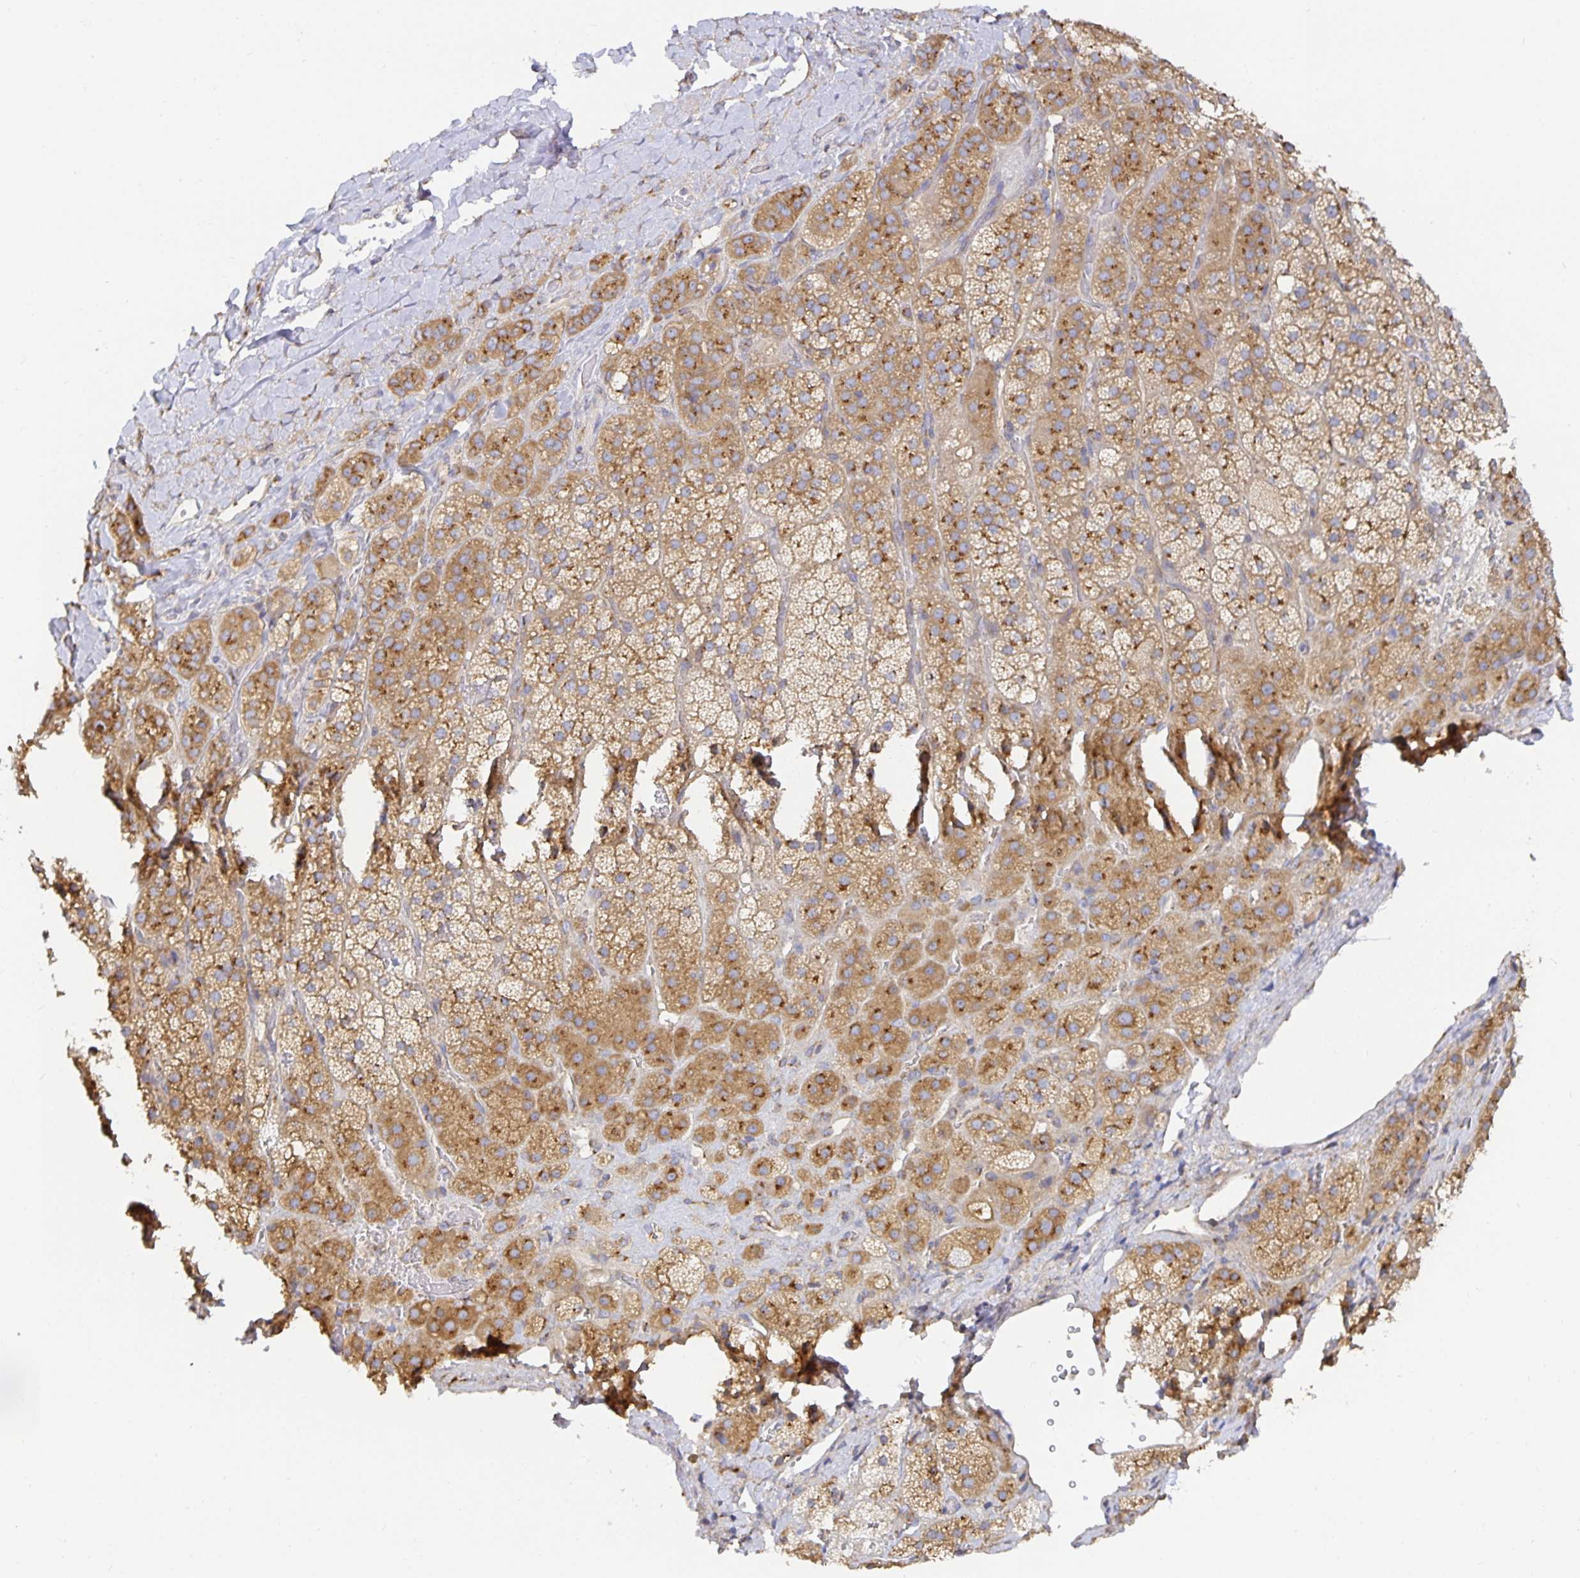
{"staining": {"intensity": "moderate", "quantity": ">75%", "location": "cytoplasmic/membranous"}, "tissue": "adrenal gland", "cell_type": "Glandular cells", "image_type": "normal", "snomed": [{"axis": "morphology", "description": "Normal tissue, NOS"}, {"axis": "topography", "description": "Adrenal gland"}], "caption": "Immunohistochemistry (IHC) (DAB) staining of unremarkable adrenal gland reveals moderate cytoplasmic/membranous protein expression in approximately >75% of glandular cells.", "gene": "USO1", "patient": {"sex": "male", "age": 57}}